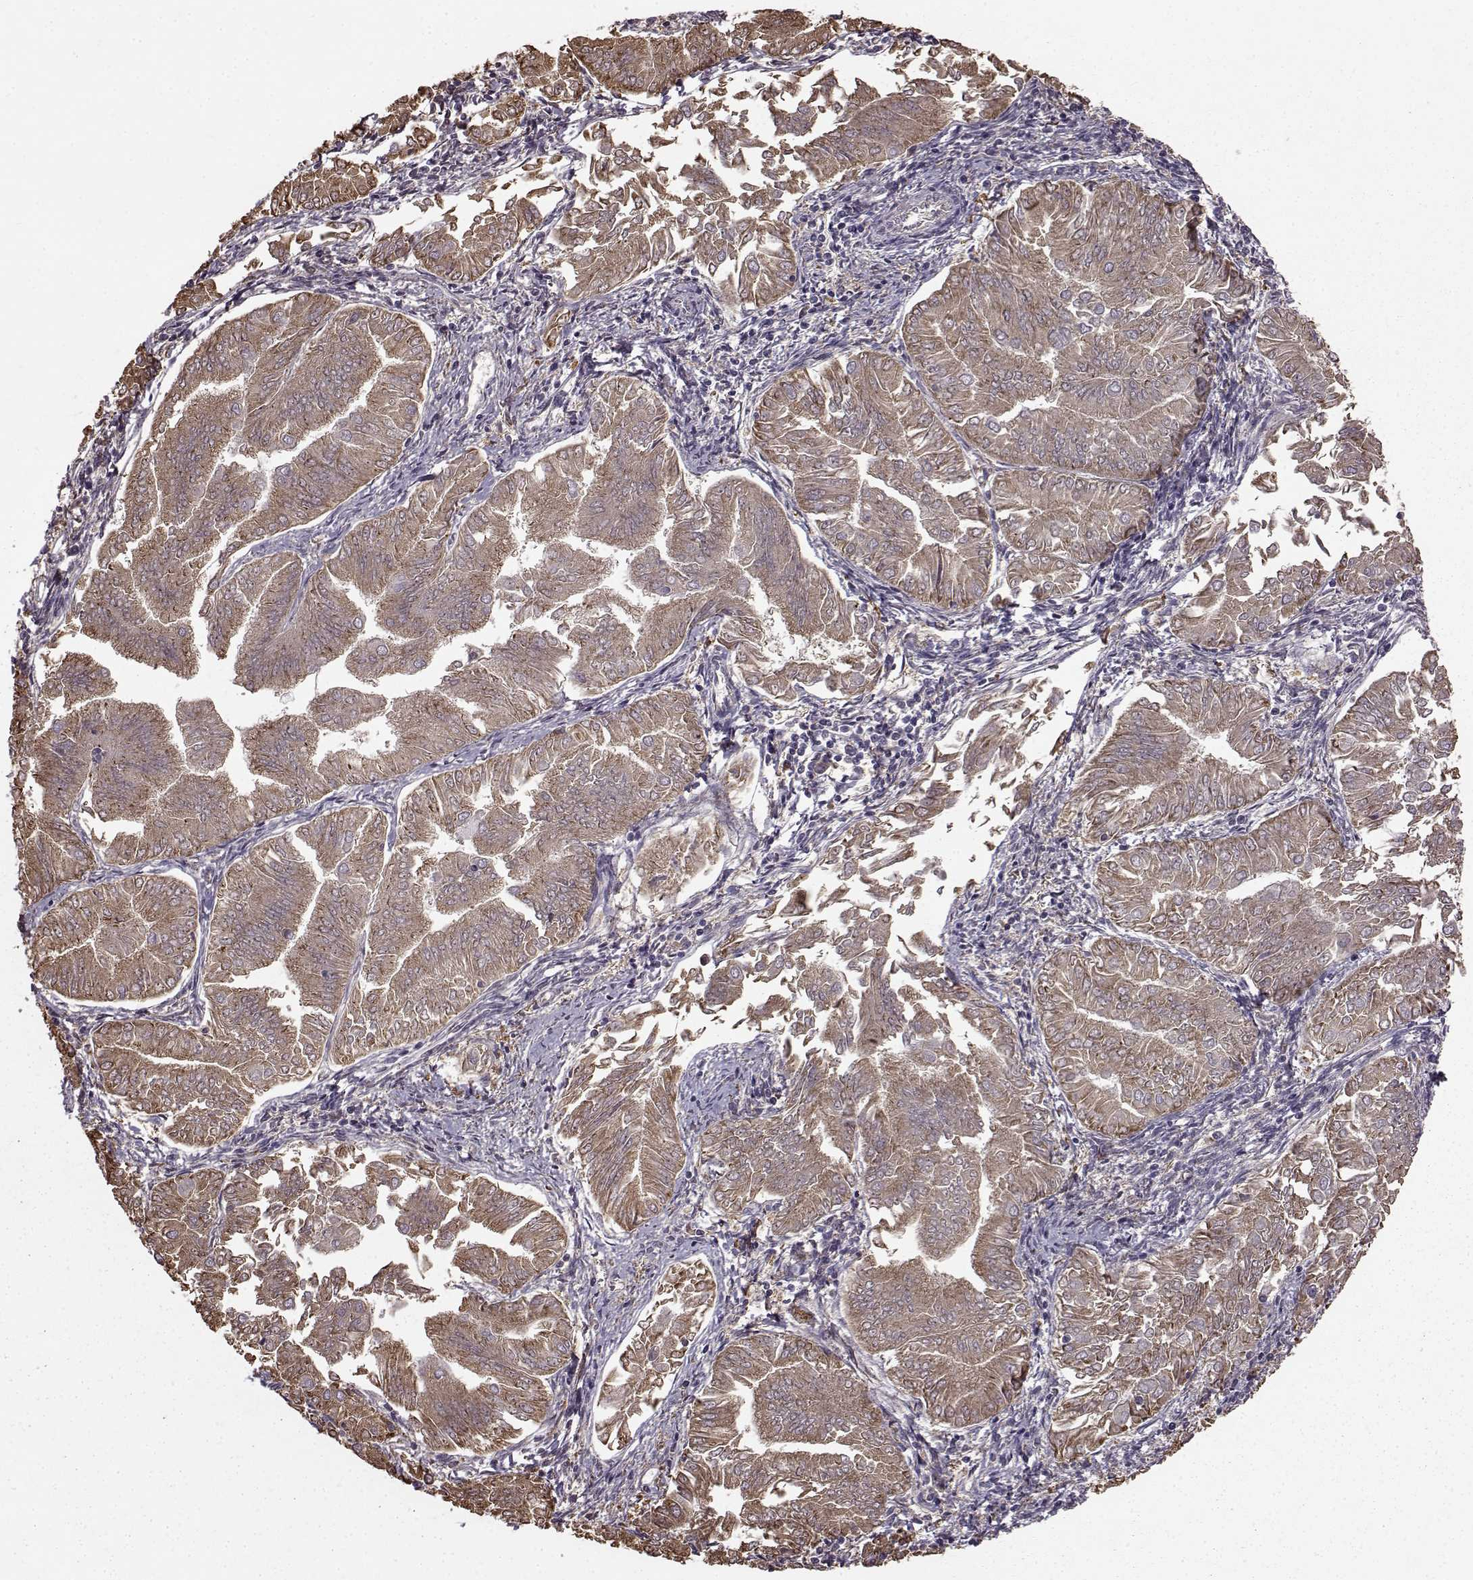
{"staining": {"intensity": "moderate", "quantity": ">75%", "location": "cytoplasmic/membranous"}, "tissue": "endometrial cancer", "cell_type": "Tumor cells", "image_type": "cancer", "snomed": [{"axis": "morphology", "description": "Adenocarcinoma, NOS"}, {"axis": "topography", "description": "Endometrium"}], "caption": "Immunohistochemistry photomicrograph of human endometrial adenocarcinoma stained for a protein (brown), which shows medium levels of moderate cytoplasmic/membranous expression in about >75% of tumor cells.", "gene": "NME1-NME2", "patient": {"sex": "female", "age": 53}}